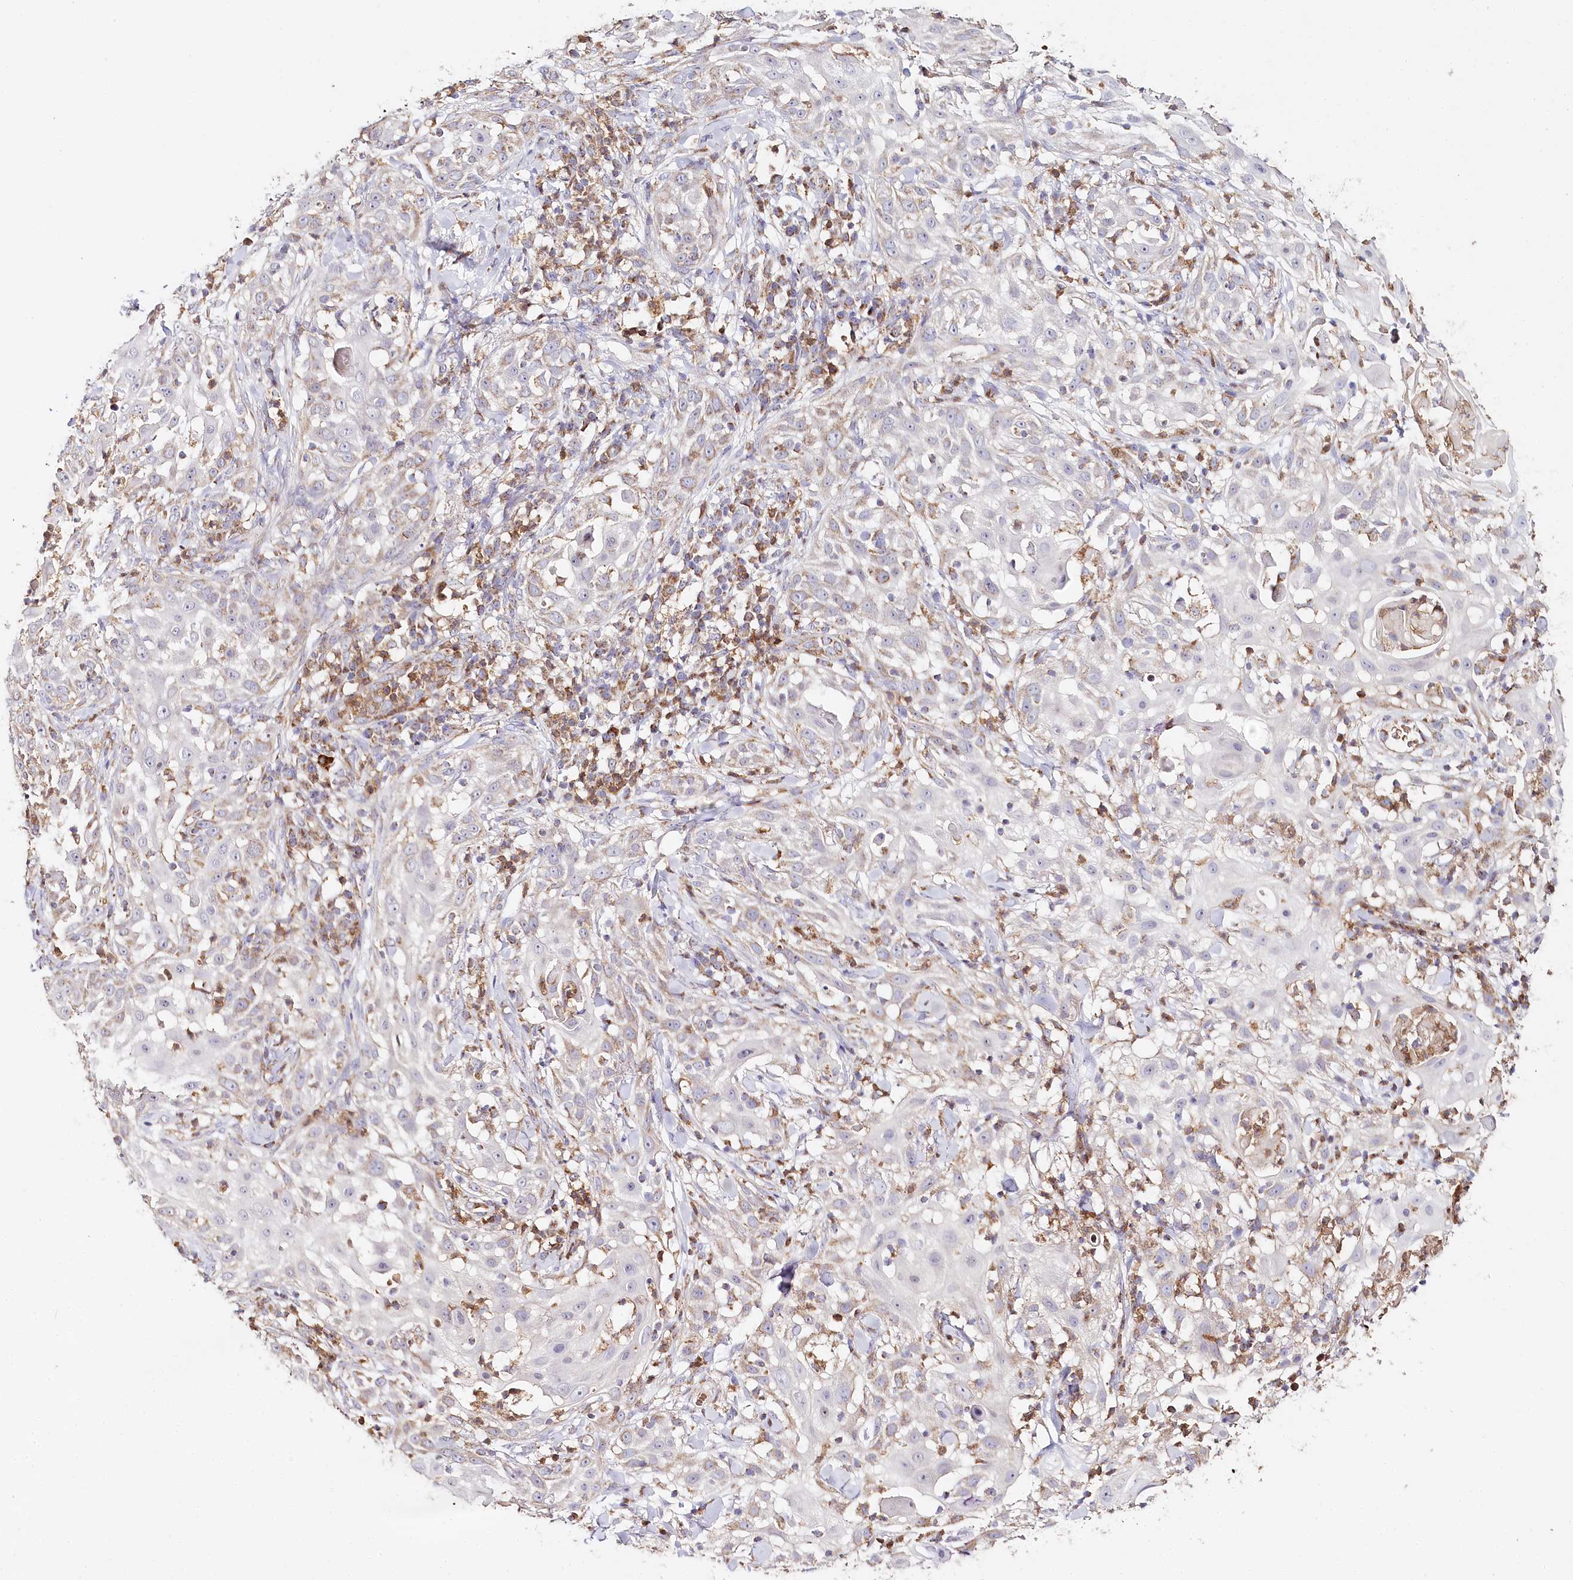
{"staining": {"intensity": "moderate", "quantity": "<25%", "location": "cytoplasmic/membranous"}, "tissue": "skin cancer", "cell_type": "Tumor cells", "image_type": "cancer", "snomed": [{"axis": "morphology", "description": "Squamous cell carcinoma, NOS"}, {"axis": "topography", "description": "Skin"}], "caption": "Moderate cytoplasmic/membranous protein staining is identified in about <25% of tumor cells in squamous cell carcinoma (skin).", "gene": "MMP25", "patient": {"sex": "female", "age": 44}}